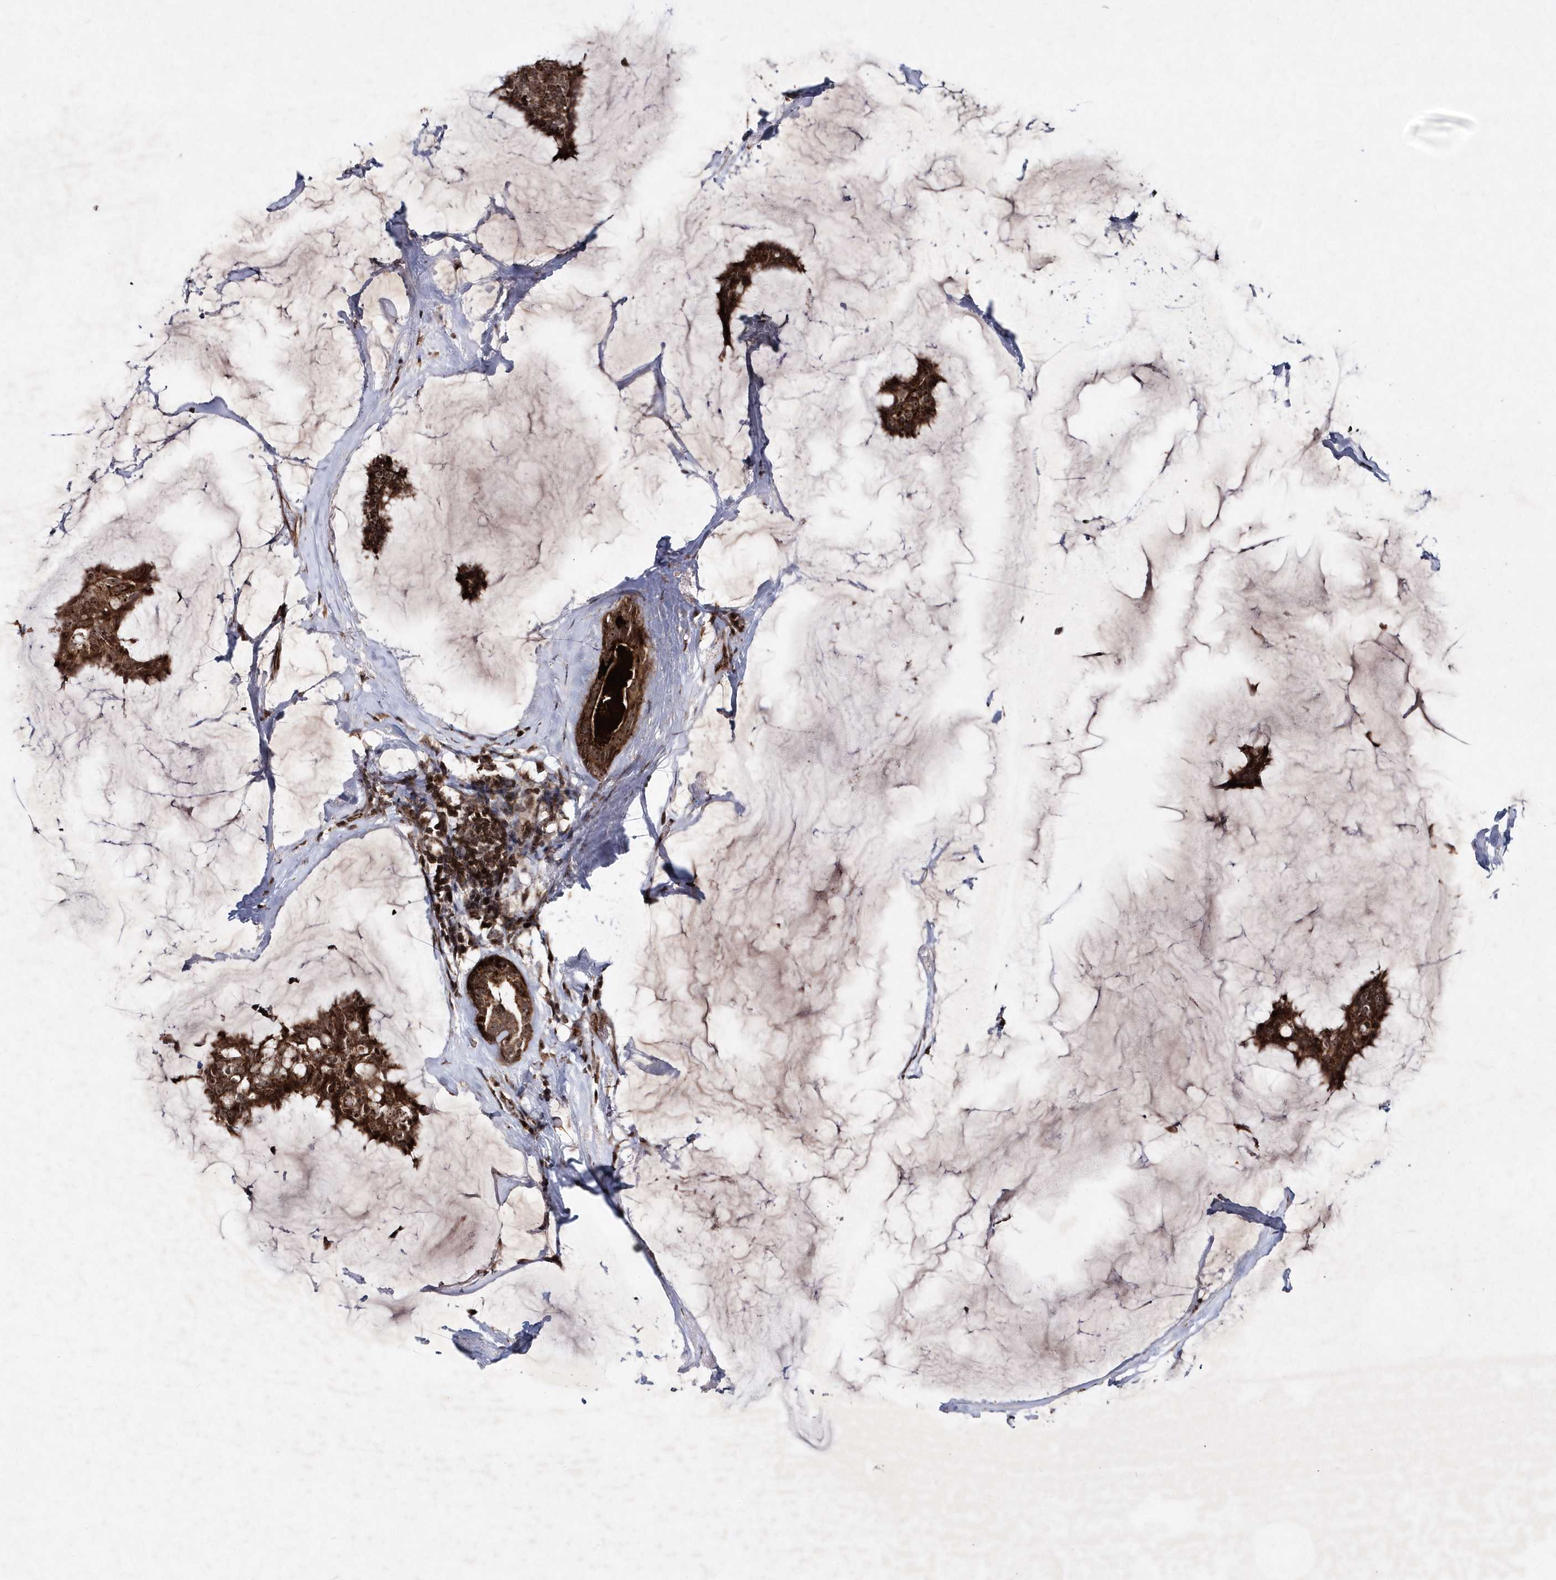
{"staining": {"intensity": "strong", "quantity": ">75%", "location": "cytoplasmic/membranous,nuclear"}, "tissue": "breast cancer", "cell_type": "Tumor cells", "image_type": "cancer", "snomed": [{"axis": "morphology", "description": "Duct carcinoma"}, {"axis": "topography", "description": "Breast"}], "caption": "Immunohistochemical staining of breast intraductal carcinoma displays strong cytoplasmic/membranous and nuclear protein expression in approximately >75% of tumor cells. (DAB (3,3'-diaminobenzidine) IHC, brown staining for protein, blue staining for nuclei).", "gene": "SOWAHB", "patient": {"sex": "female", "age": 93}}